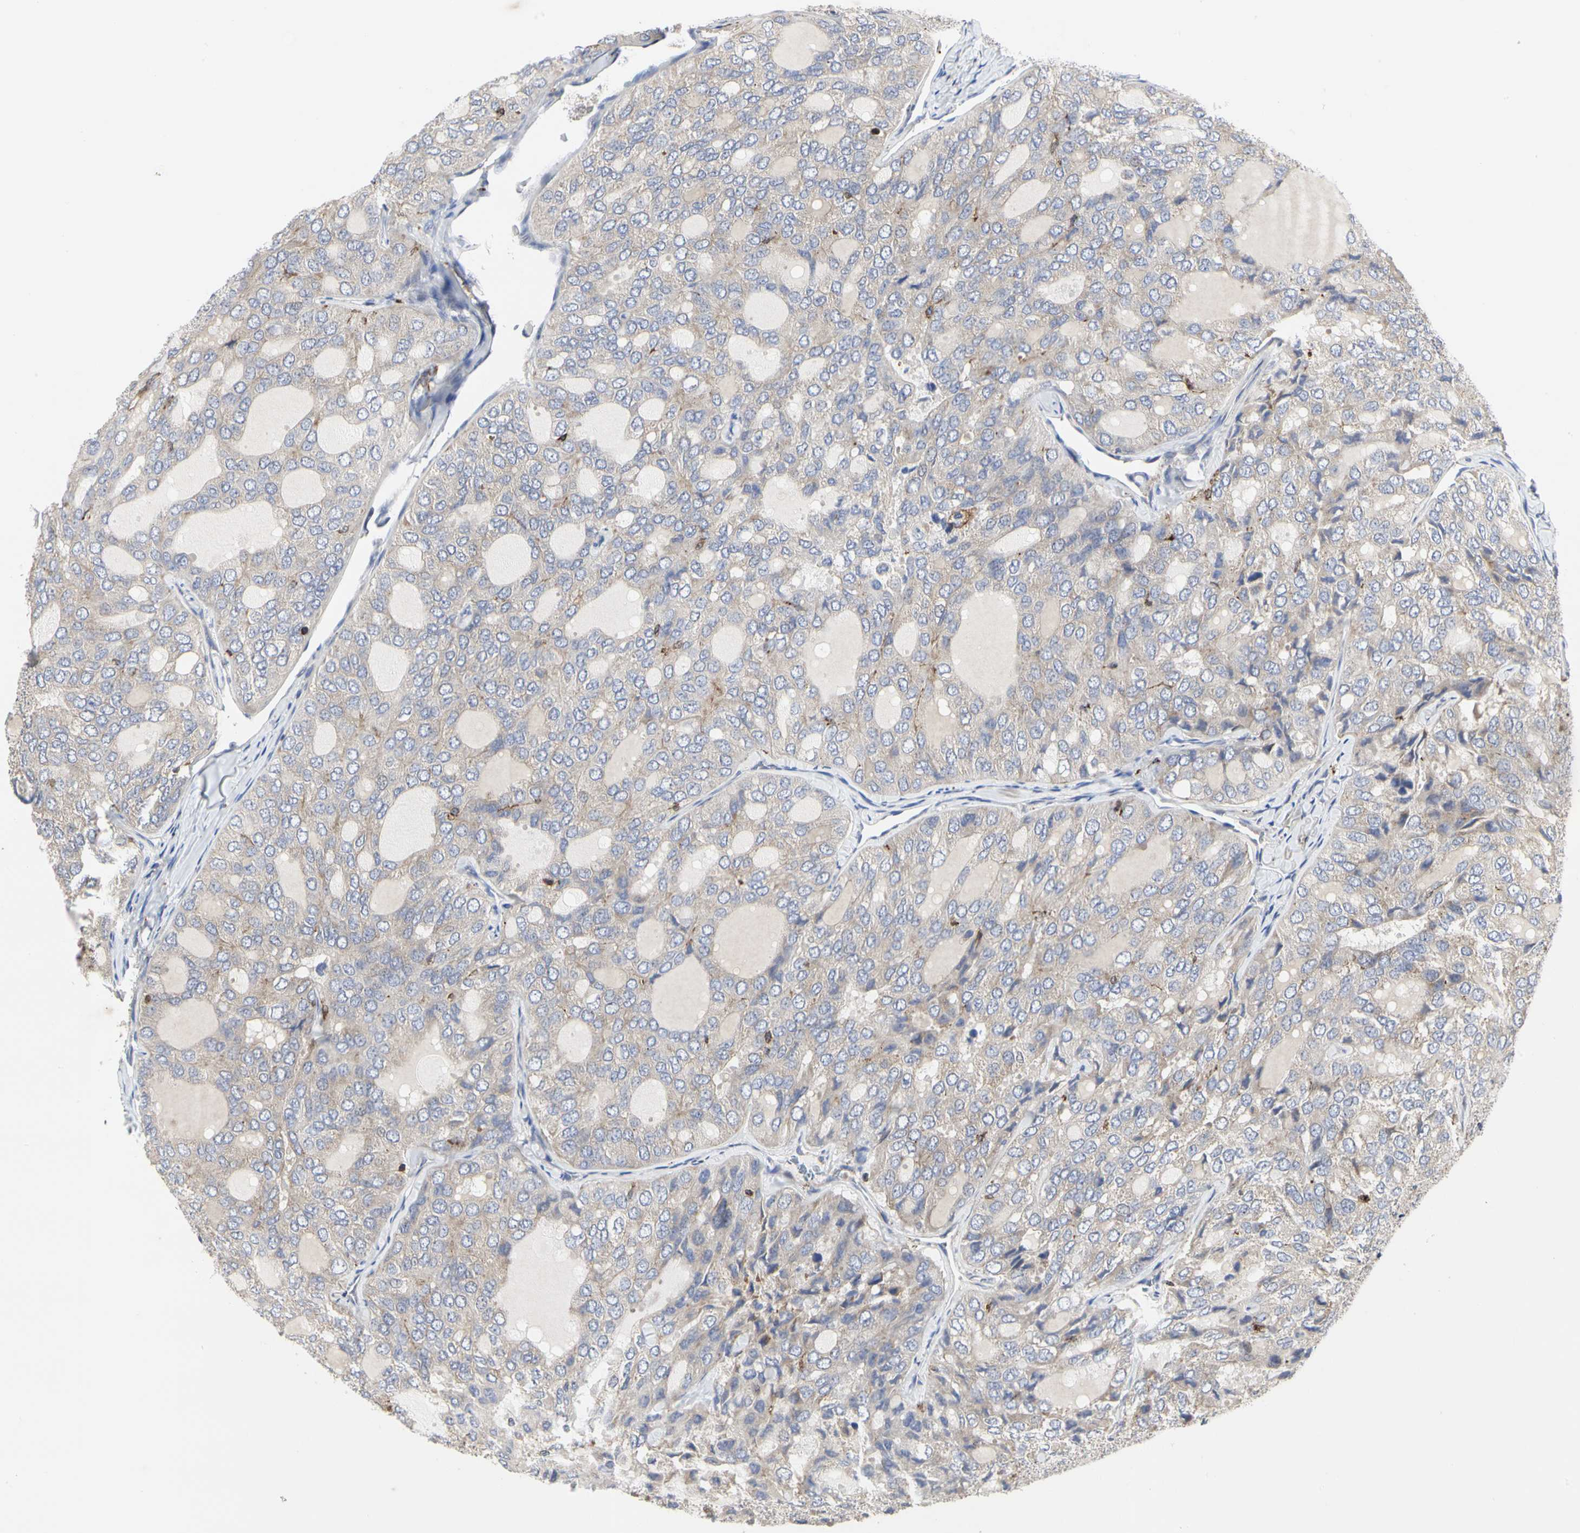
{"staining": {"intensity": "weak", "quantity": "25%-75%", "location": "cytoplasmic/membranous"}, "tissue": "thyroid cancer", "cell_type": "Tumor cells", "image_type": "cancer", "snomed": [{"axis": "morphology", "description": "Follicular adenoma carcinoma, NOS"}, {"axis": "topography", "description": "Thyroid gland"}], "caption": "Thyroid cancer tissue reveals weak cytoplasmic/membranous positivity in approximately 25%-75% of tumor cells, visualized by immunohistochemistry.", "gene": "NAPG", "patient": {"sex": "male", "age": 75}}